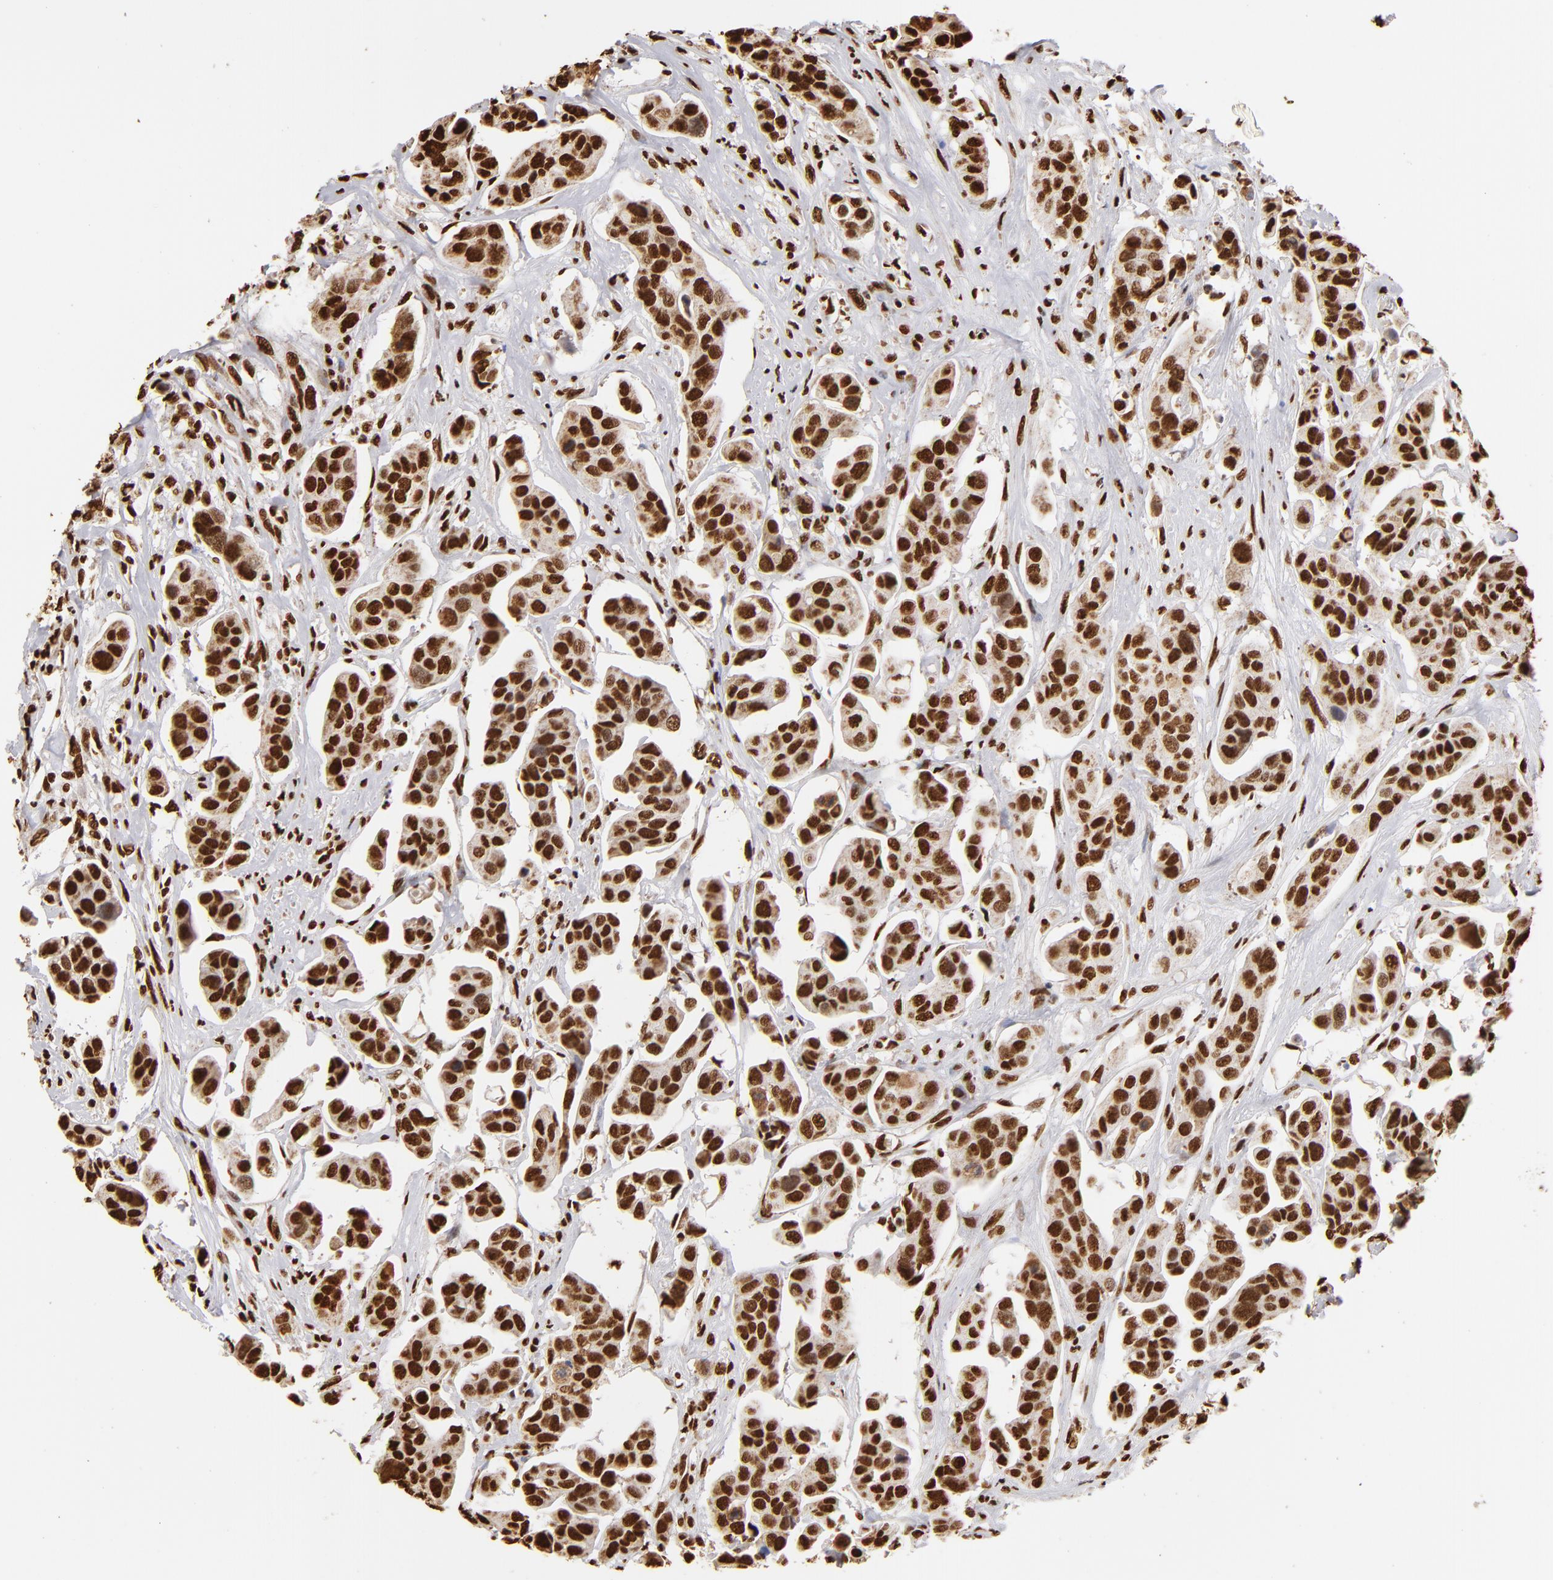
{"staining": {"intensity": "strong", "quantity": ">75%", "location": "nuclear"}, "tissue": "urothelial cancer", "cell_type": "Tumor cells", "image_type": "cancer", "snomed": [{"axis": "morphology", "description": "Adenocarcinoma, NOS"}, {"axis": "topography", "description": "Urinary bladder"}], "caption": "Immunohistochemistry staining of adenocarcinoma, which displays high levels of strong nuclear expression in approximately >75% of tumor cells indicating strong nuclear protein staining. The staining was performed using DAB (brown) for protein detection and nuclei were counterstained in hematoxylin (blue).", "gene": "ILF3", "patient": {"sex": "male", "age": 61}}